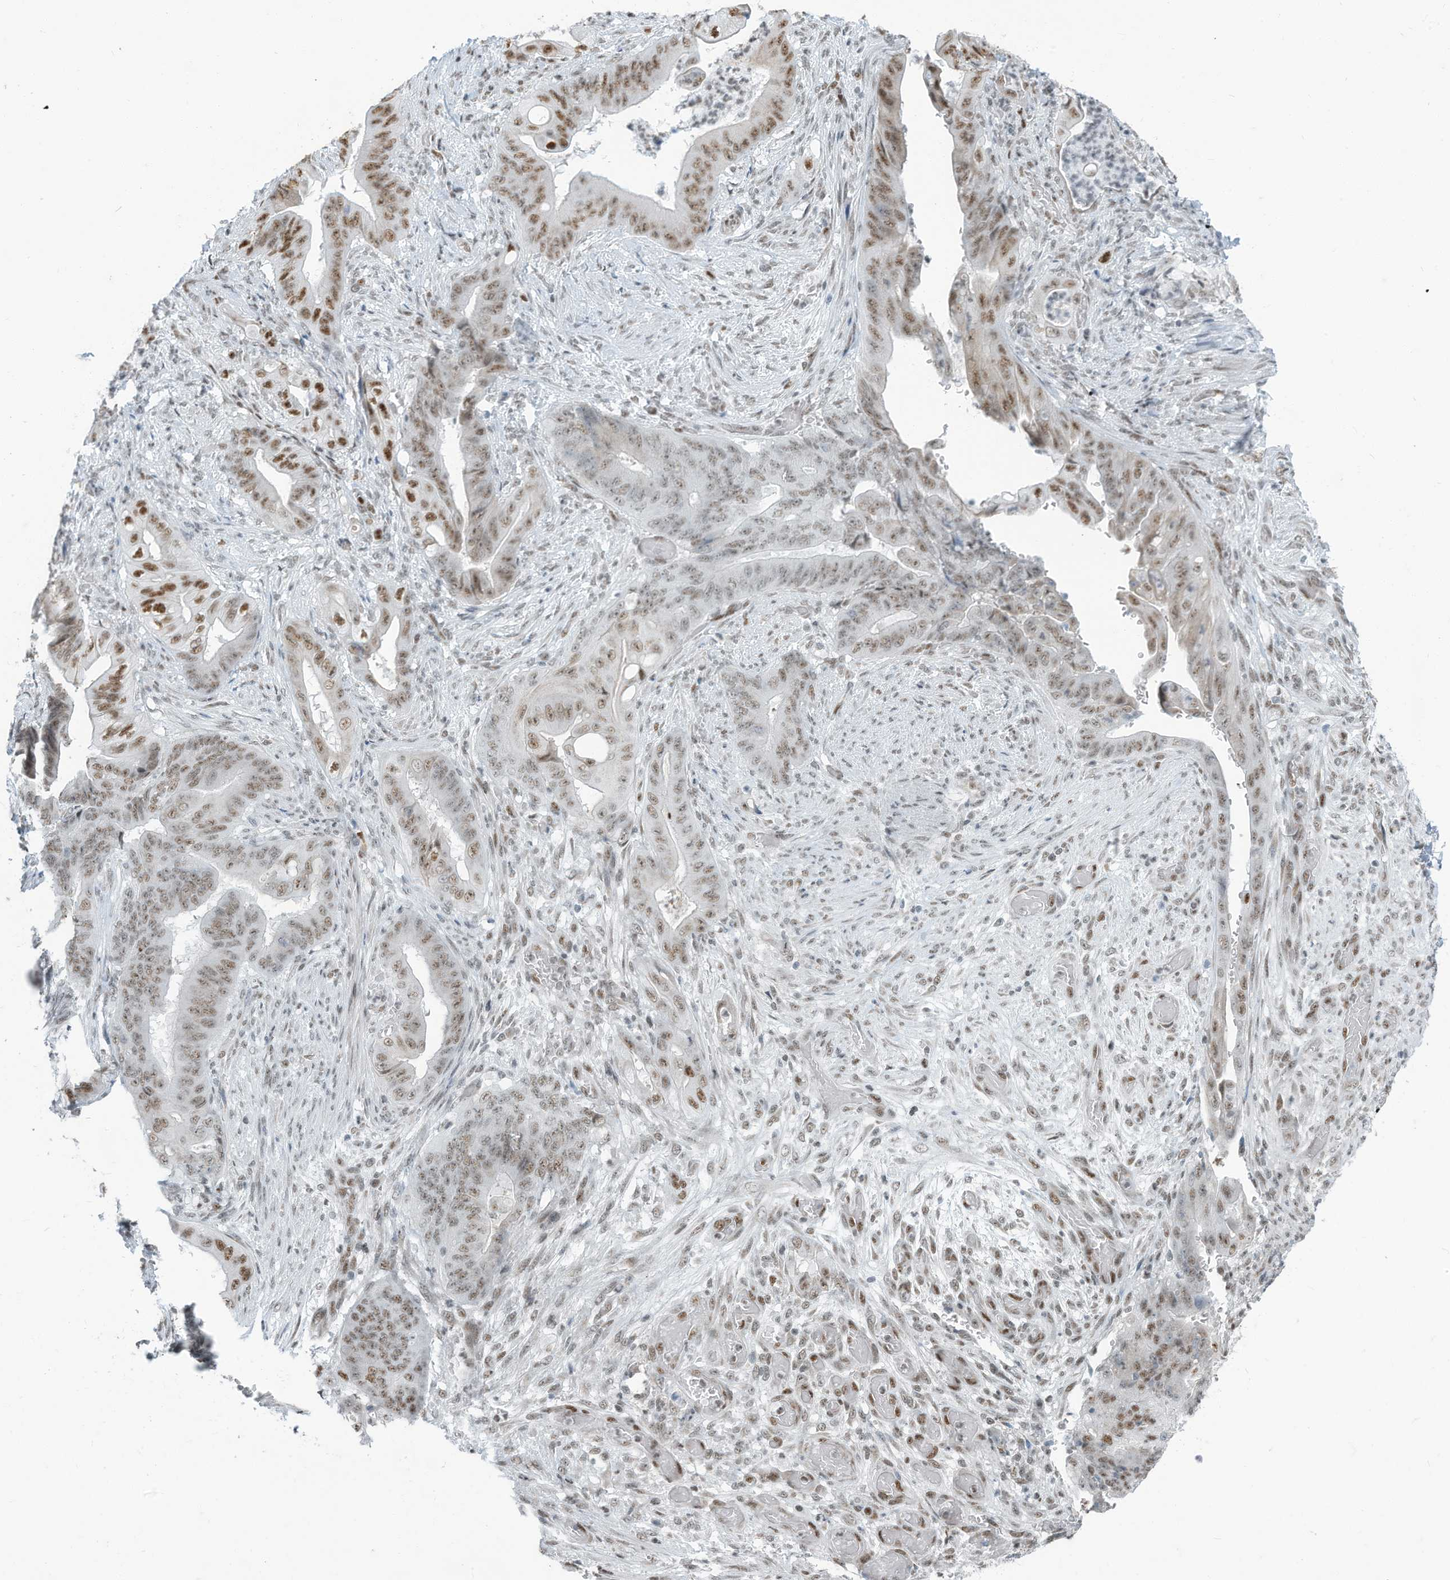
{"staining": {"intensity": "moderate", "quantity": ">75%", "location": "nuclear"}, "tissue": "stomach cancer", "cell_type": "Tumor cells", "image_type": "cancer", "snomed": [{"axis": "morphology", "description": "Adenocarcinoma, NOS"}, {"axis": "topography", "description": "Stomach"}], "caption": "High-magnification brightfield microscopy of stomach cancer stained with DAB (3,3'-diaminobenzidine) (brown) and counterstained with hematoxylin (blue). tumor cells exhibit moderate nuclear staining is present in about>75% of cells. The staining was performed using DAB, with brown indicating positive protein expression. Nuclei are stained blue with hematoxylin.", "gene": "SARNP", "patient": {"sex": "female", "age": 73}}